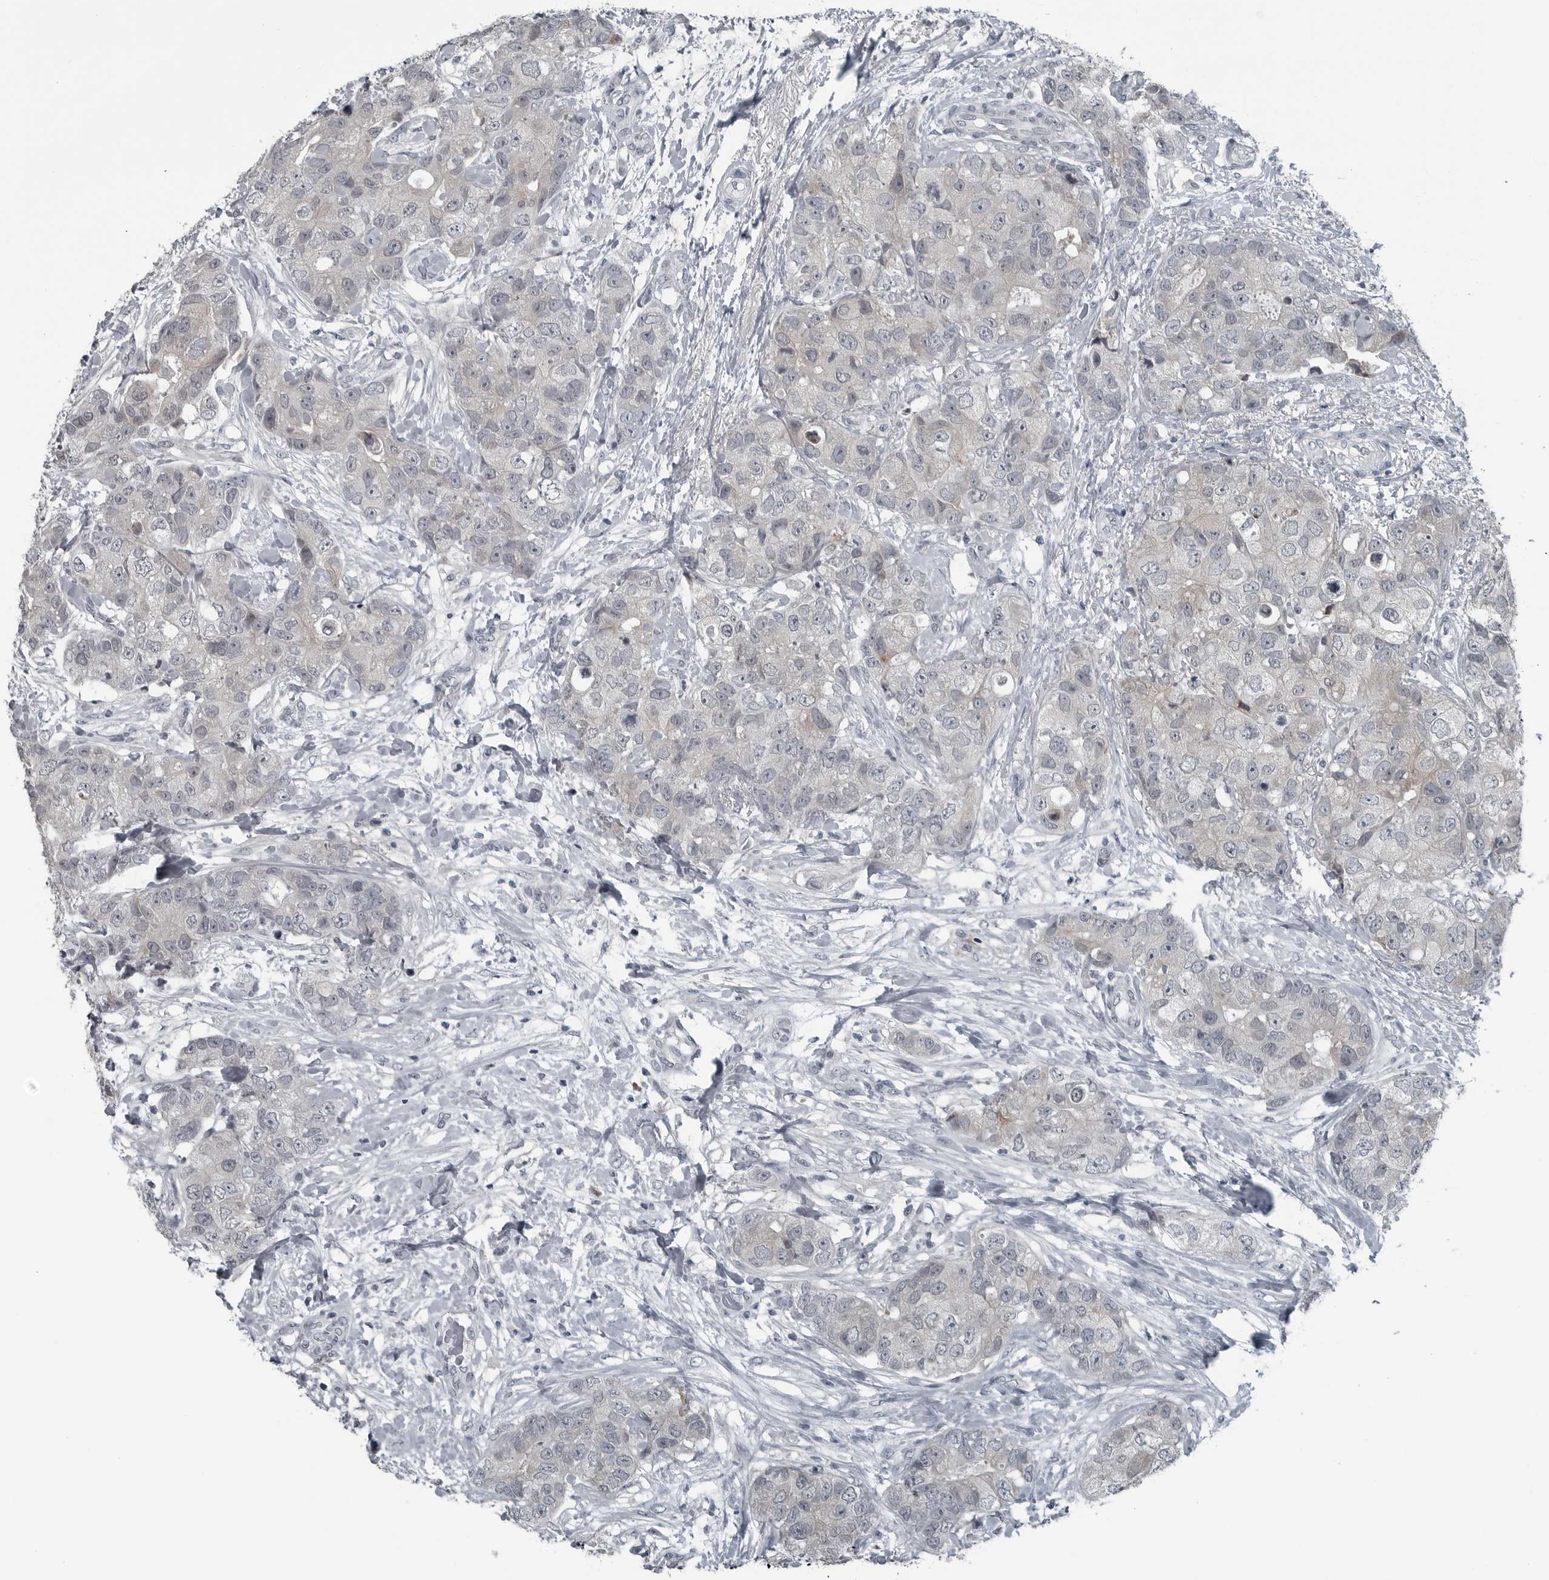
{"staining": {"intensity": "weak", "quantity": "<25%", "location": "cytoplasmic/membranous"}, "tissue": "breast cancer", "cell_type": "Tumor cells", "image_type": "cancer", "snomed": [{"axis": "morphology", "description": "Duct carcinoma"}, {"axis": "topography", "description": "Breast"}], "caption": "Immunohistochemistry of breast cancer exhibits no staining in tumor cells.", "gene": "DNAAF11", "patient": {"sex": "female", "age": 62}}